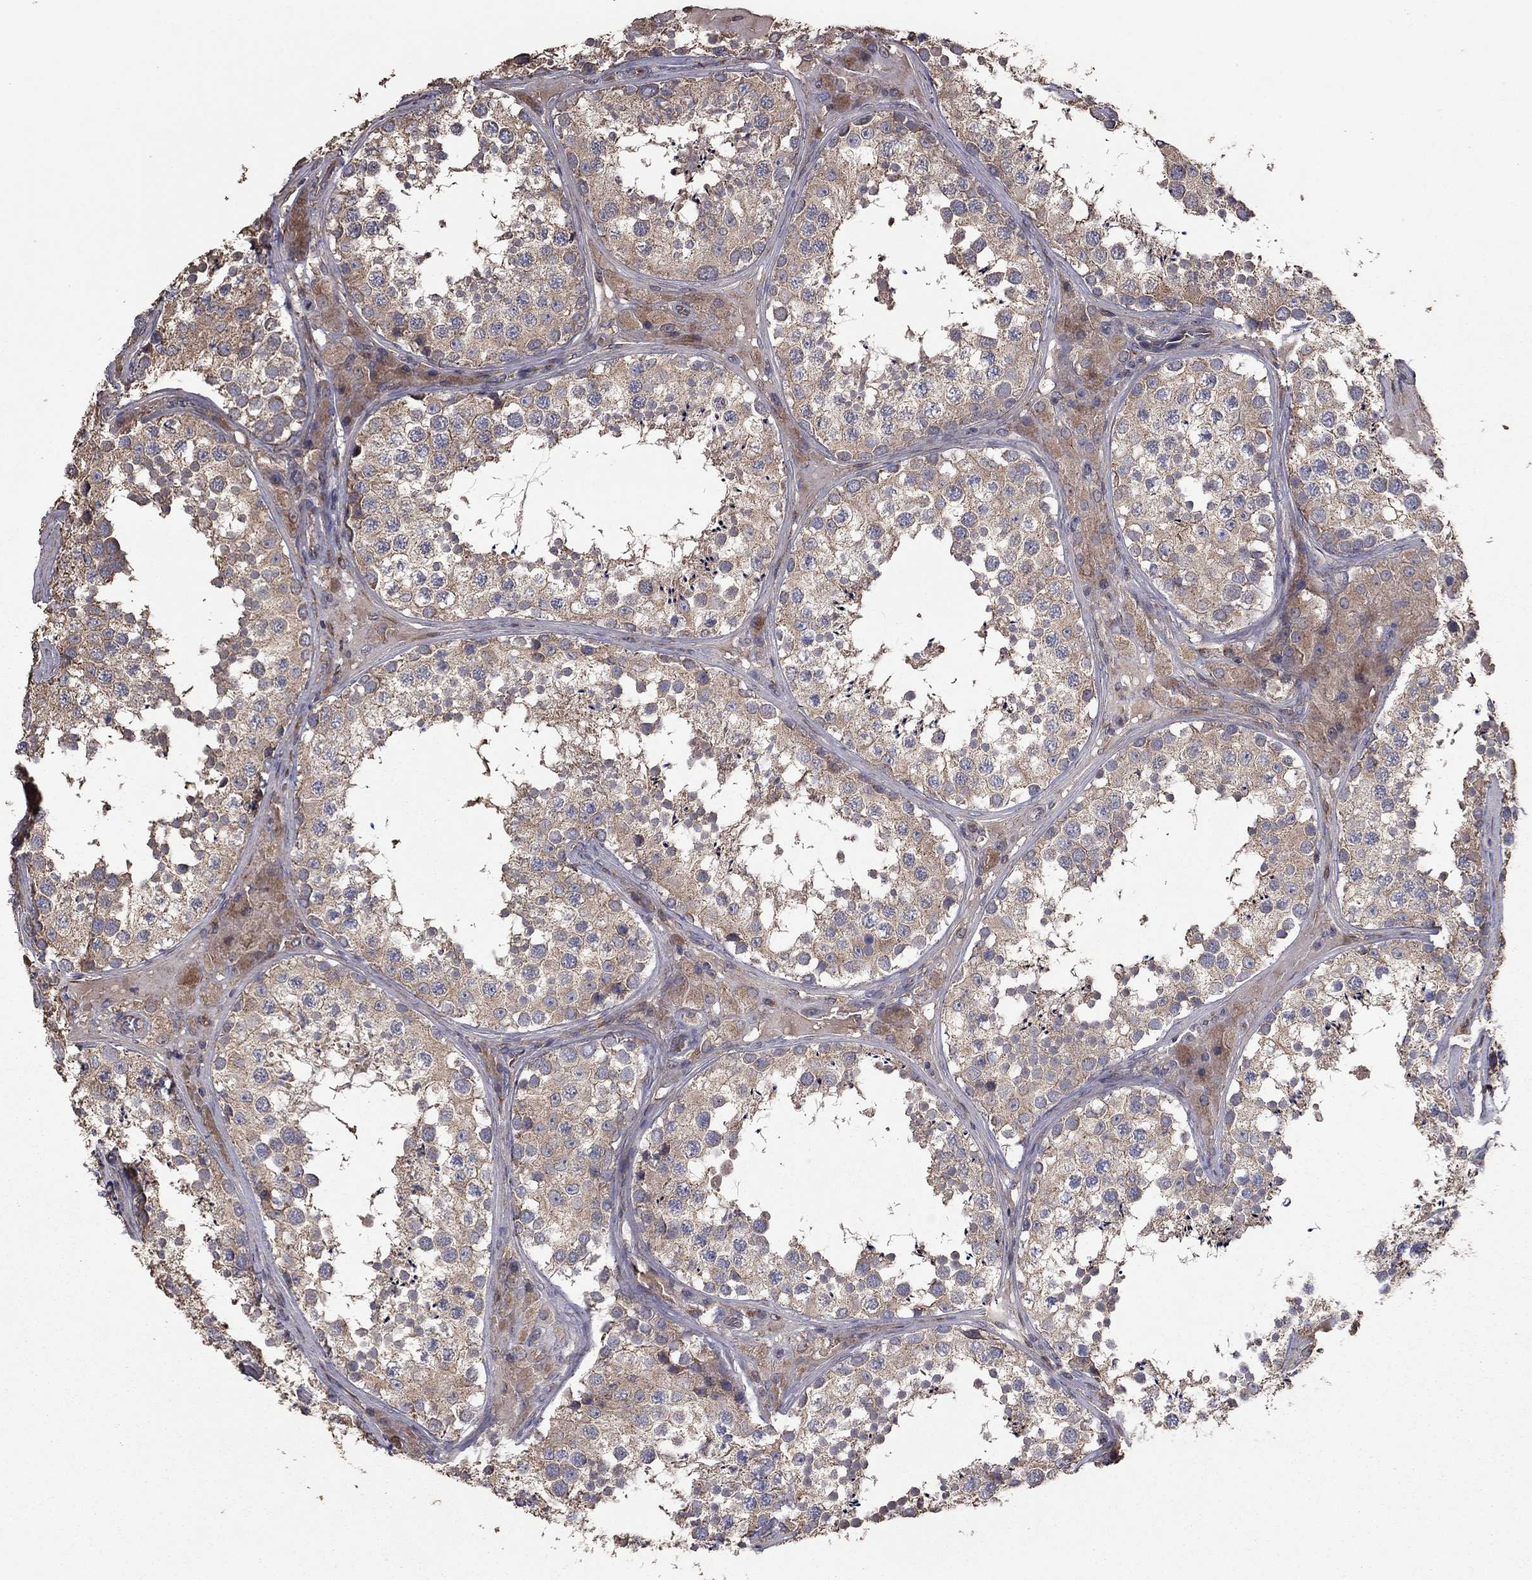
{"staining": {"intensity": "moderate", "quantity": "25%-75%", "location": "cytoplasmic/membranous"}, "tissue": "testis", "cell_type": "Cells in seminiferous ducts", "image_type": "normal", "snomed": [{"axis": "morphology", "description": "Normal tissue, NOS"}, {"axis": "topography", "description": "Testis"}], "caption": "Immunohistochemical staining of unremarkable testis displays moderate cytoplasmic/membranous protein expression in approximately 25%-75% of cells in seminiferous ducts.", "gene": "FLT4", "patient": {"sex": "male", "age": 34}}